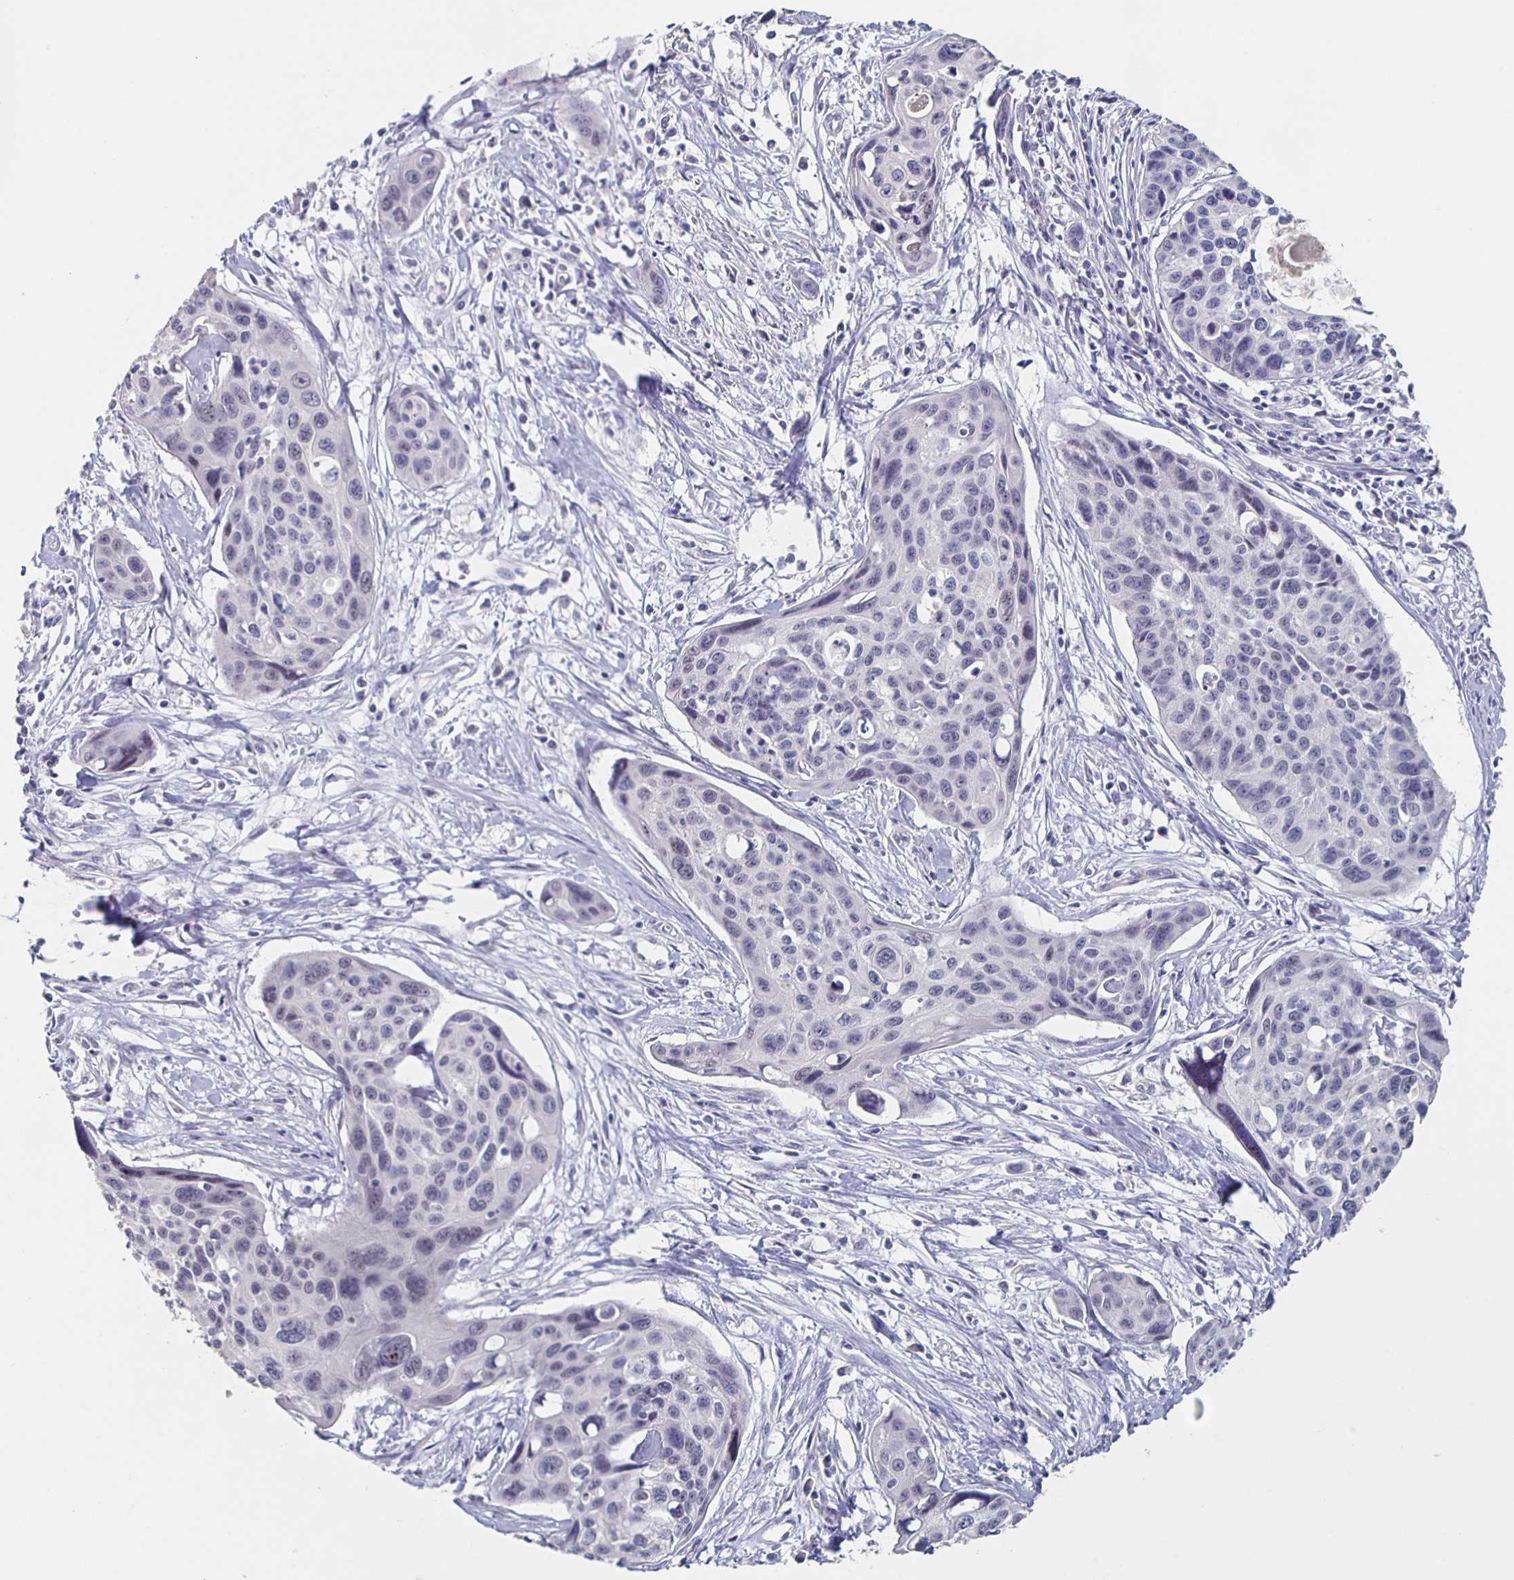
{"staining": {"intensity": "negative", "quantity": "none", "location": "none"}, "tissue": "cervical cancer", "cell_type": "Tumor cells", "image_type": "cancer", "snomed": [{"axis": "morphology", "description": "Squamous cell carcinoma, NOS"}, {"axis": "topography", "description": "Cervix"}], "caption": "Cervical cancer (squamous cell carcinoma) was stained to show a protein in brown. There is no significant expression in tumor cells.", "gene": "CACNA2D2", "patient": {"sex": "female", "age": 31}}